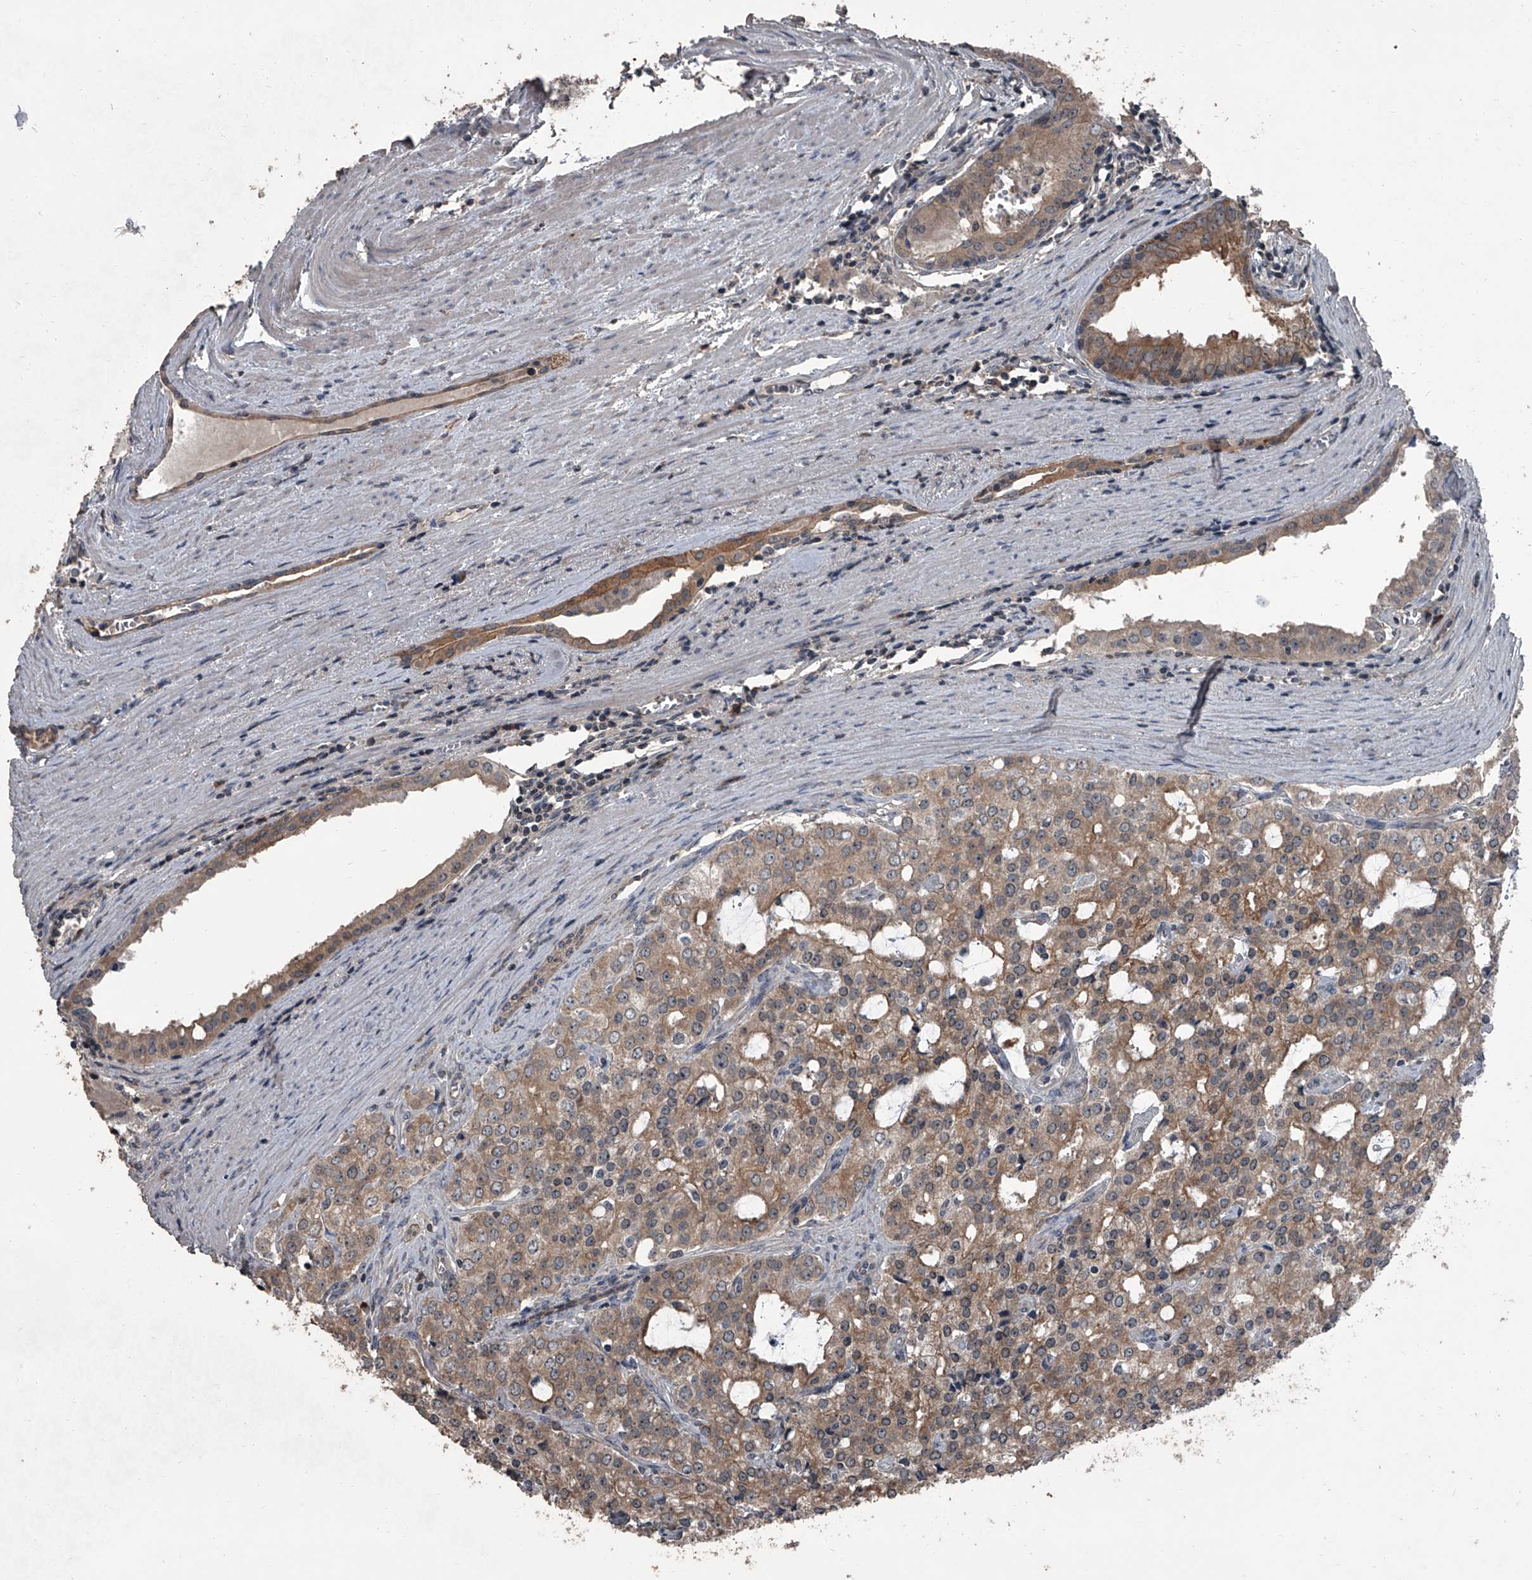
{"staining": {"intensity": "weak", "quantity": ">75%", "location": "cytoplasmic/membranous"}, "tissue": "prostate cancer", "cell_type": "Tumor cells", "image_type": "cancer", "snomed": [{"axis": "morphology", "description": "Adenocarcinoma, High grade"}, {"axis": "topography", "description": "Prostate"}], "caption": "The photomicrograph demonstrates immunohistochemical staining of prostate cancer (high-grade adenocarcinoma). There is weak cytoplasmic/membranous positivity is seen in approximately >75% of tumor cells.", "gene": "OARD1", "patient": {"sex": "male", "age": 68}}